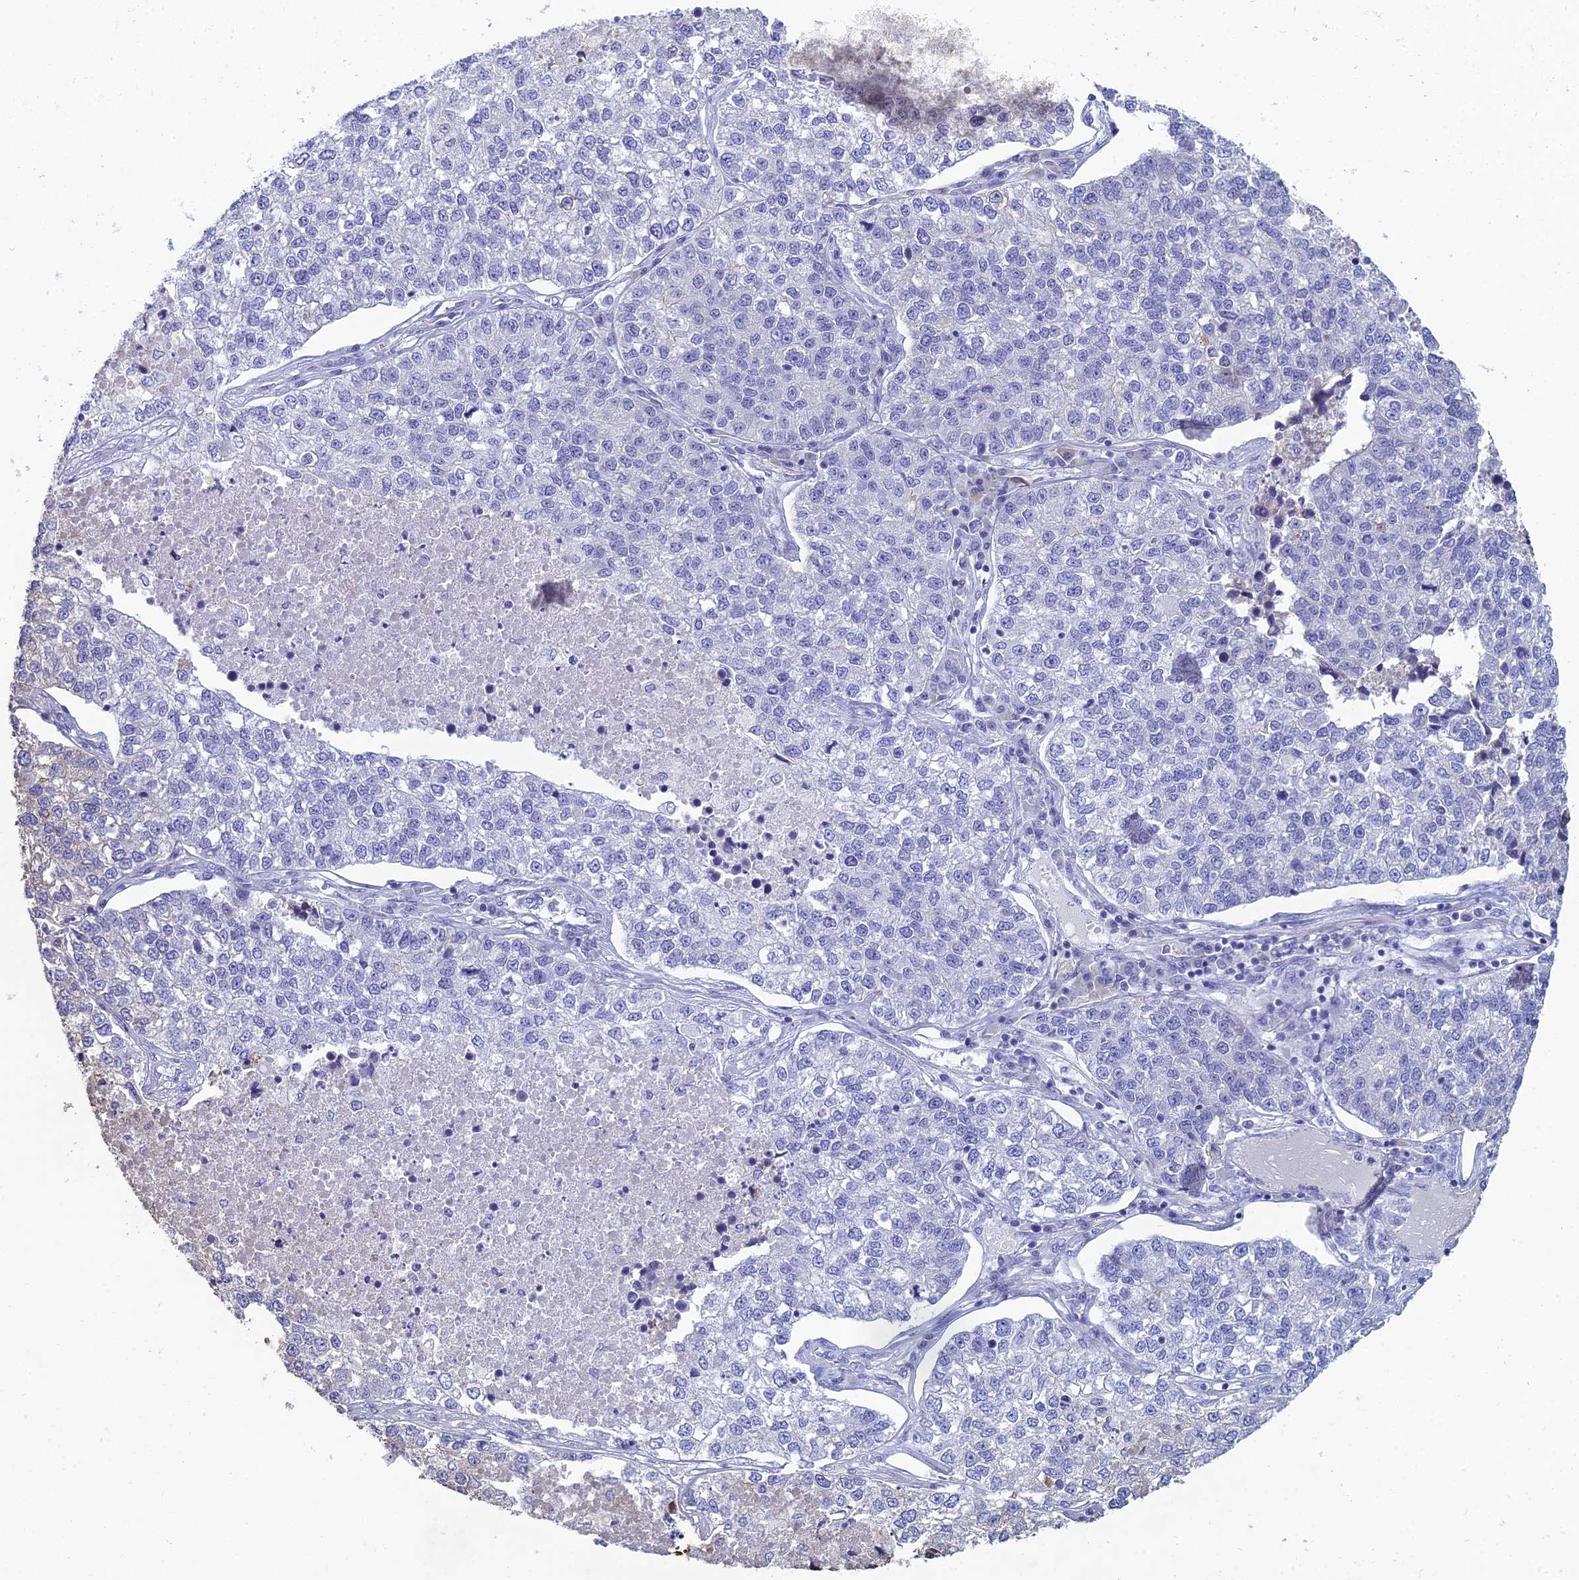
{"staining": {"intensity": "negative", "quantity": "none", "location": "none"}, "tissue": "lung cancer", "cell_type": "Tumor cells", "image_type": "cancer", "snomed": [{"axis": "morphology", "description": "Adenocarcinoma, NOS"}, {"axis": "topography", "description": "Lung"}], "caption": "Immunohistochemistry (IHC) photomicrograph of neoplastic tissue: human lung cancer stained with DAB (3,3'-diaminobenzidine) shows no significant protein staining in tumor cells. (DAB IHC visualized using brightfield microscopy, high magnification).", "gene": "MUC13", "patient": {"sex": "male", "age": 49}}